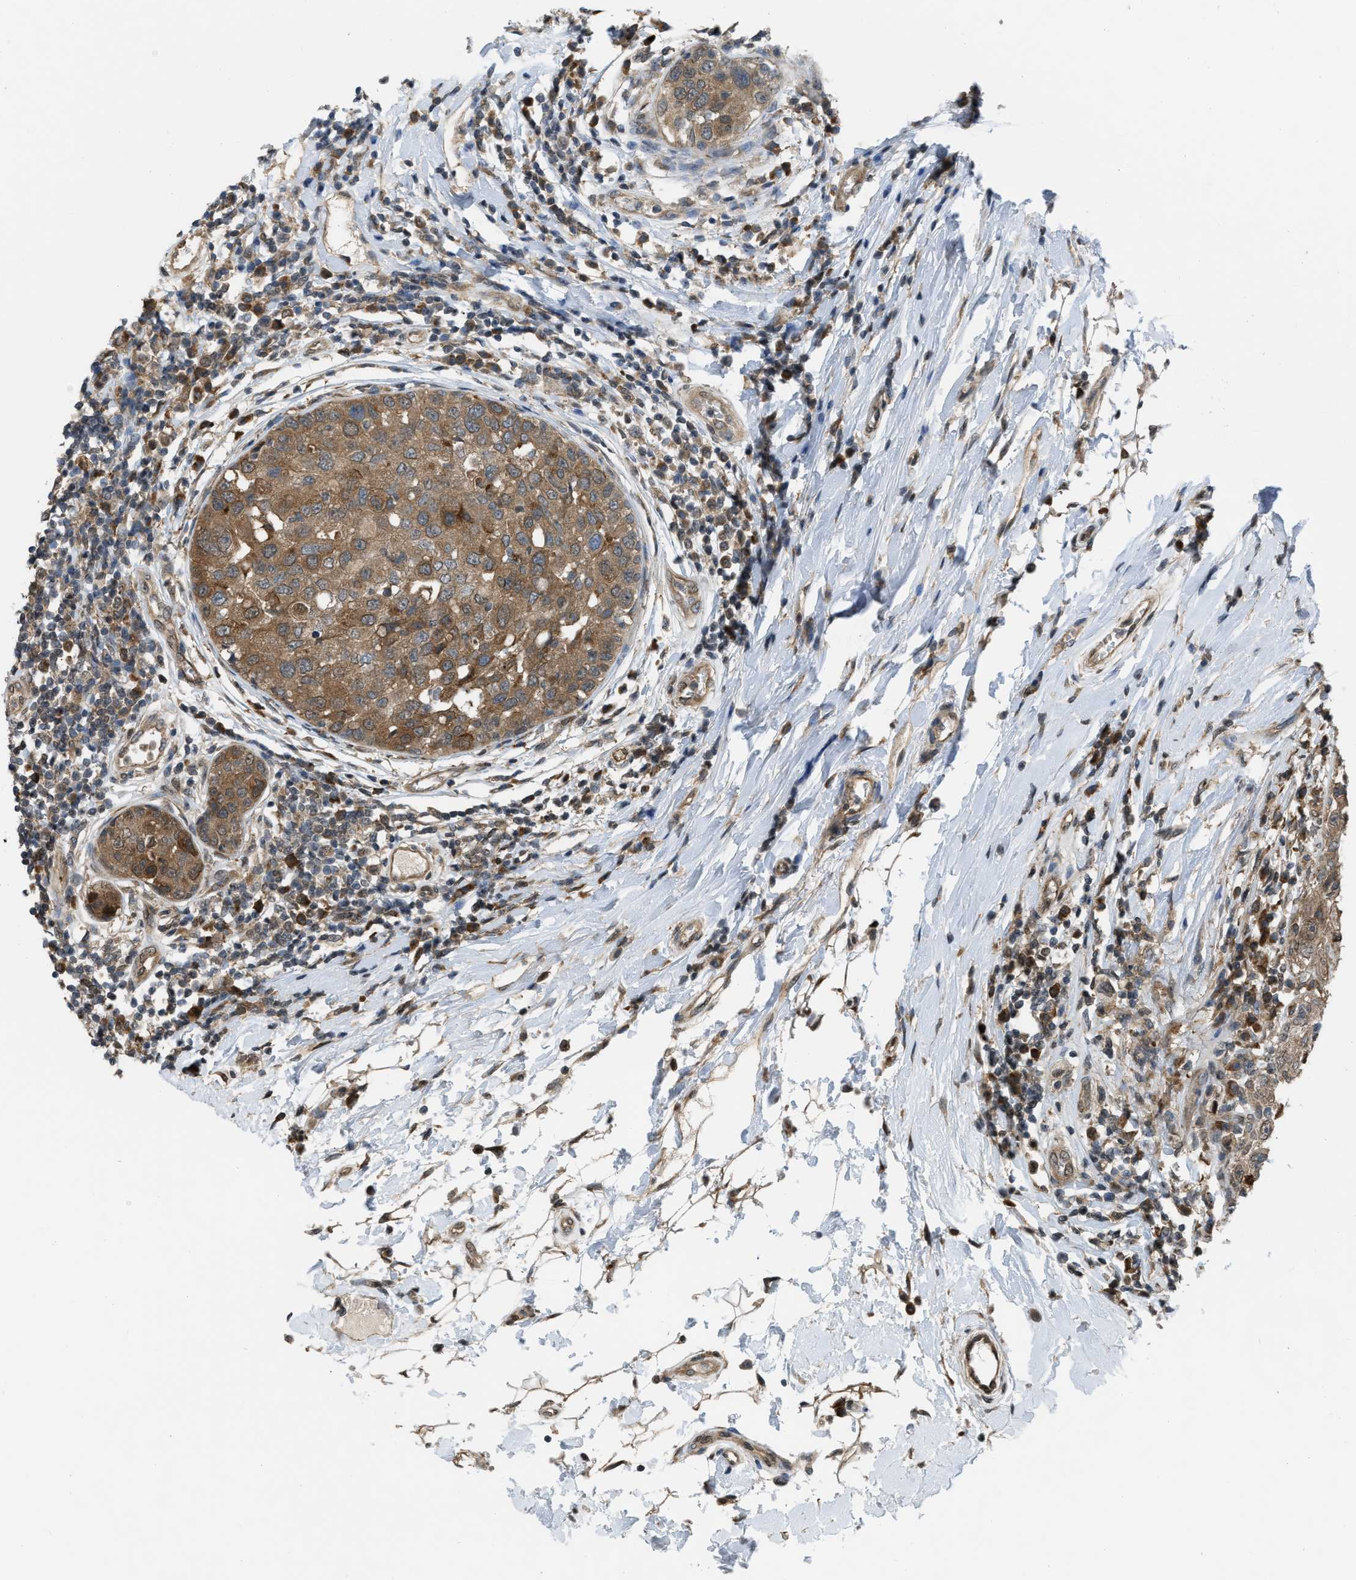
{"staining": {"intensity": "moderate", "quantity": ">75%", "location": "cytoplasmic/membranous"}, "tissue": "breast cancer", "cell_type": "Tumor cells", "image_type": "cancer", "snomed": [{"axis": "morphology", "description": "Duct carcinoma"}, {"axis": "topography", "description": "Breast"}], "caption": "Breast intraductal carcinoma was stained to show a protein in brown. There is medium levels of moderate cytoplasmic/membranous expression in approximately >75% of tumor cells. The protein is shown in brown color, while the nuclei are stained blue.", "gene": "BCL7C", "patient": {"sex": "female", "age": 27}}